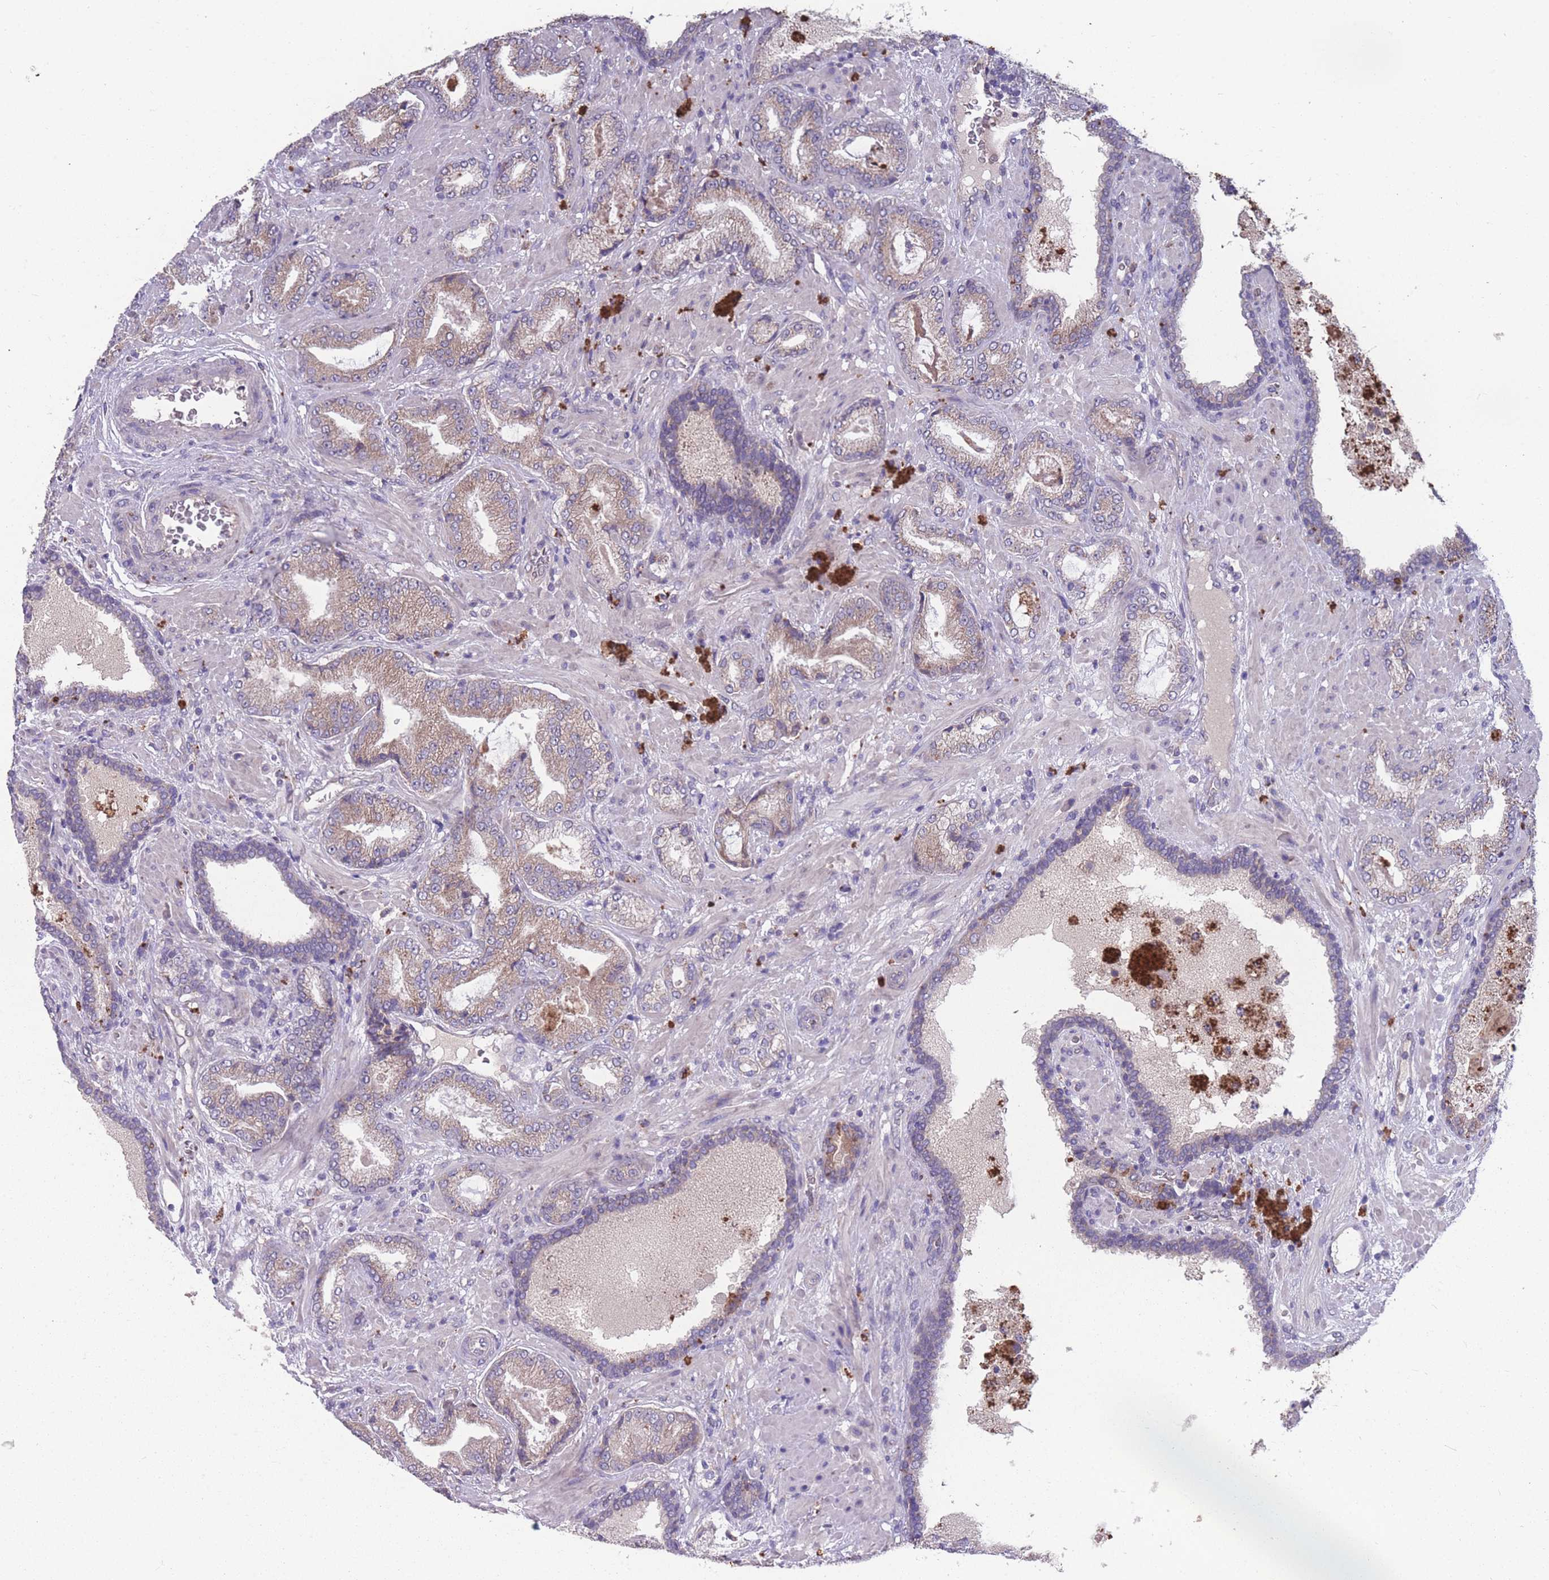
{"staining": {"intensity": "moderate", "quantity": ">75%", "location": "cytoplasmic/membranous"}, "tissue": "prostate cancer", "cell_type": "Tumor cells", "image_type": "cancer", "snomed": [{"axis": "morphology", "description": "Adenocarcinoma, High grade"}, {"axis": "topography", "description": "Prostate"}], "caption": "IHC (DAB) staining of human adenocarcinoma (high-grade) (prostate) exhibits moderate cytoplasmic/membranous protein expression in about >75% of tumor cells.", "gene": "STIM2", "patient": {"sex": "male", "age": 68}}